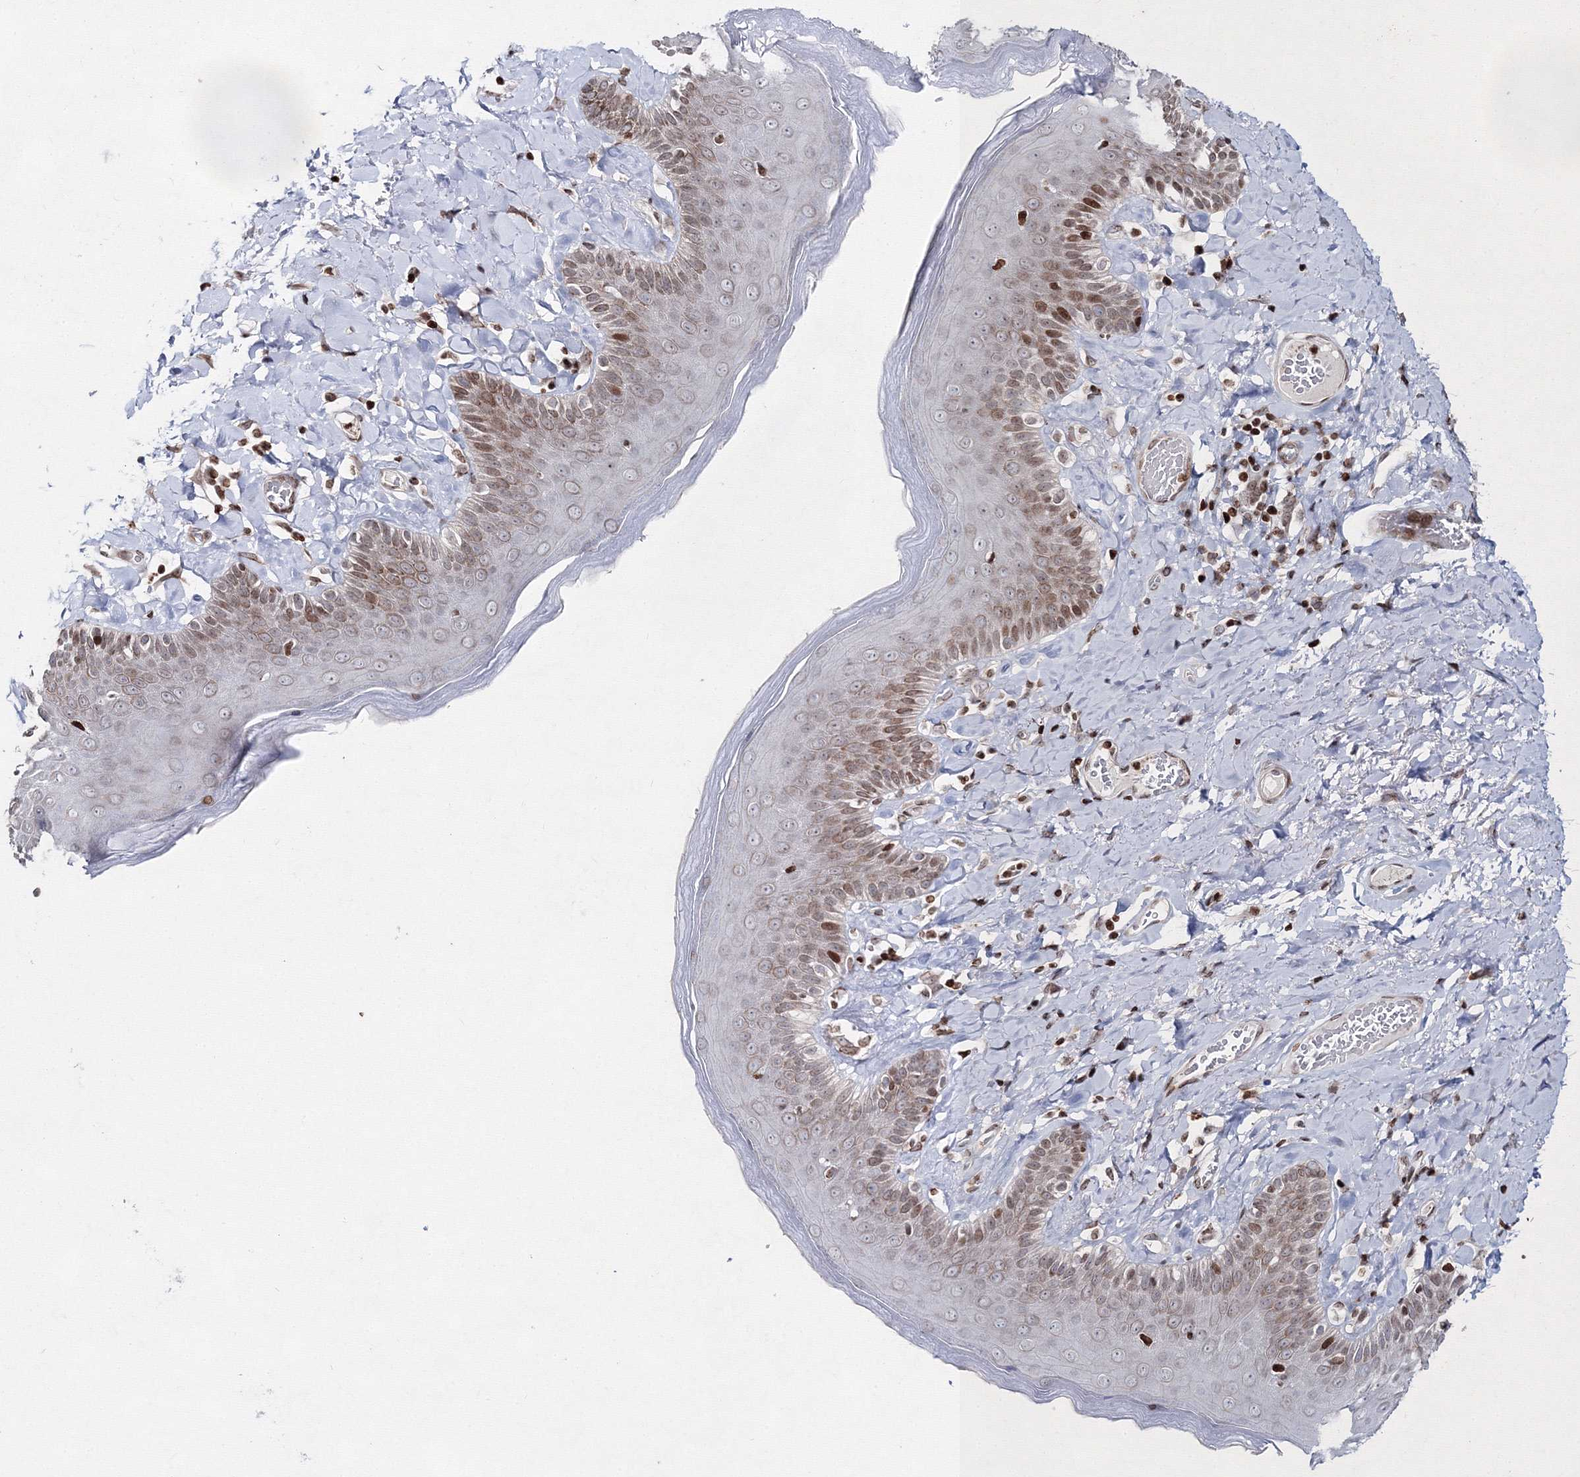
{"staining": {"intensity": "moderate", "quantity": "<25%", "location": "nuclear"}, "tissue": "skin", "cell_type": "Epidermal cells", "image_type": "normal", "snomed": [{"axis": "morphology", "description": "Normal tissue, NOS"}, {"axis": "topography", "description": "Anal"}], "caption": "Protein analysis of benign skin demonstrates moderate nuclear expression in about <25% of epidermal cells.", "gene": "SMIM29", "patient": {"sex": "male", "age": 69}}